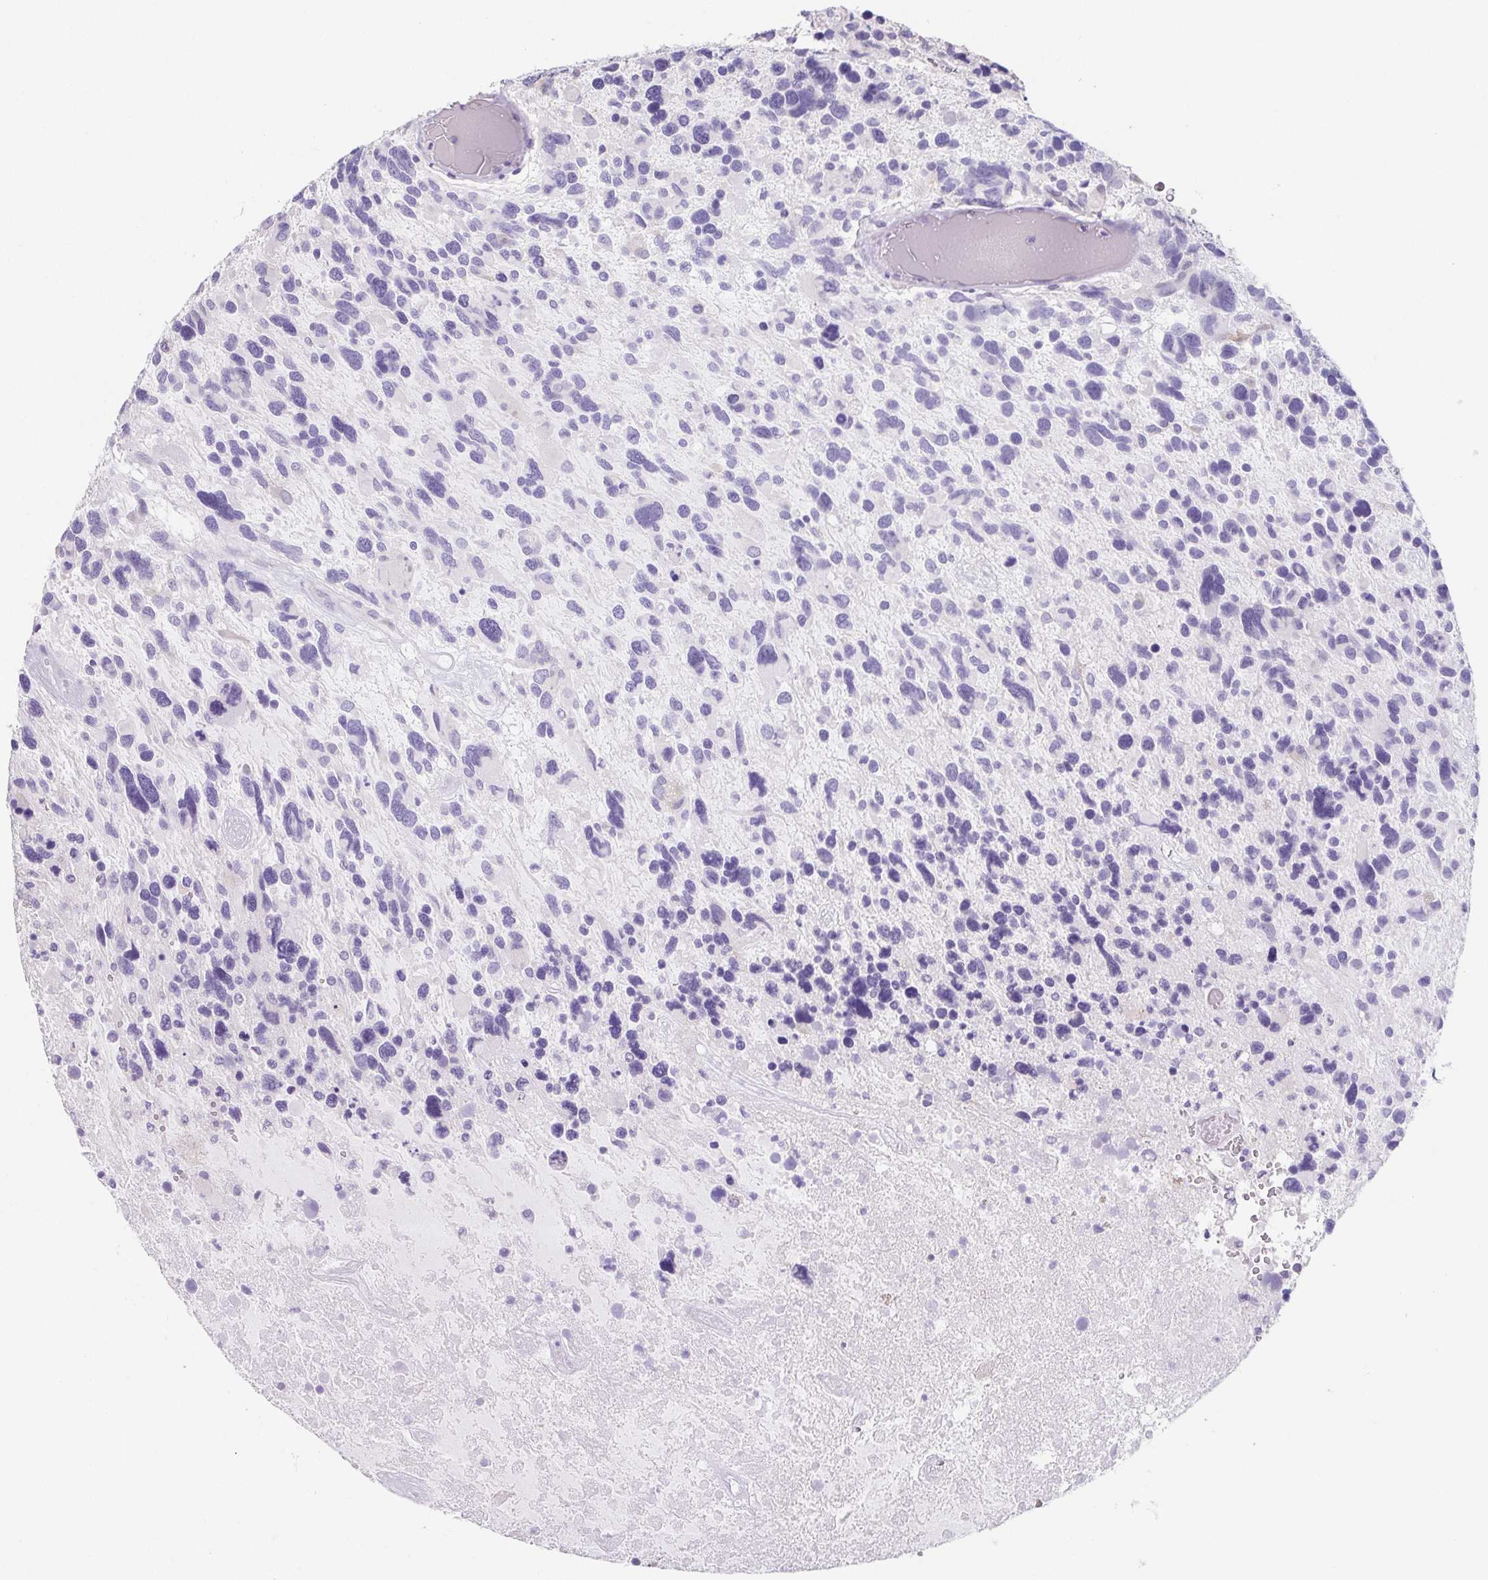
{"staining": {"intensity": "negative", "quantity": "none", "location": "none"}, "tissue": "glioma", "cell_type": "Tumor cells", "image_type": "cancer", "snomed": [{"axis": "morphology", "description": "Glioma, malignant, High grade"}, {"axis": "topography", "description": "Brain"}], "caption": "Malignant high-grade glioma stained for a protein using immunohistochemistry shows no expression tumor cells.", "gene": "HDGFL1", "patient": {"sex": "male", "age": 49}}